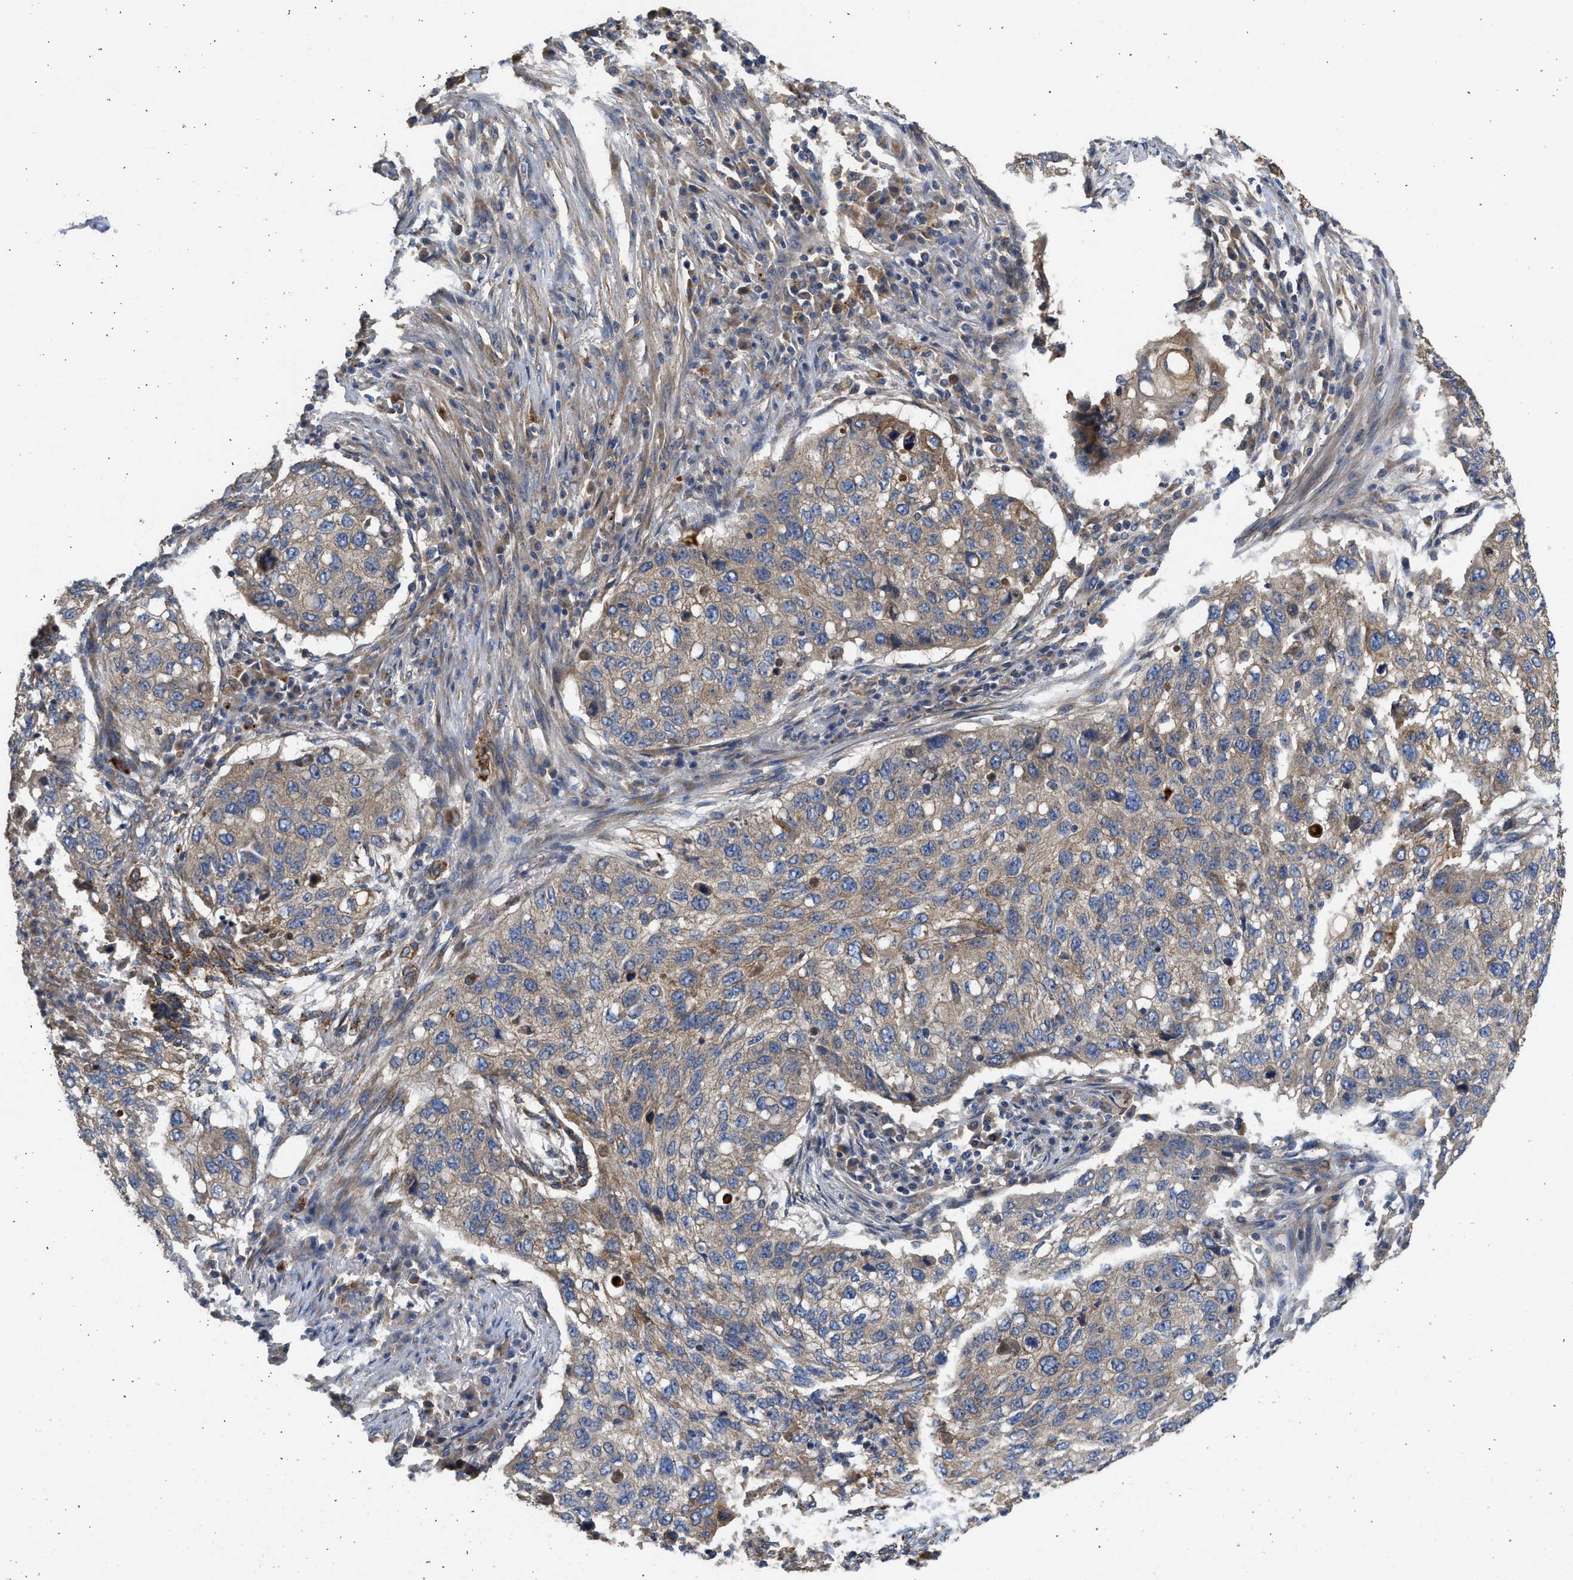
{"staining": {"intensity": "moderate", "quantity": ">75%", "location": "cytoplasmic/membranous"}, "tissue": "lung cancer", "cell_type": "Tumor cells", "image_type": "cancer", "snomed": [{"axis": "morphology", "description": "Squamous cell carcinoma, NOS"}, {"axis": "topography", "description": "Lung"}], "caption": "There is medium levels of moderate cytoplasmic/membranous staining in tumor cells of lung squamous cell carcinoma, as demonstrated by immunohistochemical staining (brown color).", "gene": "CSRNP2", "patient": {"sex": "female", "age": 63}}